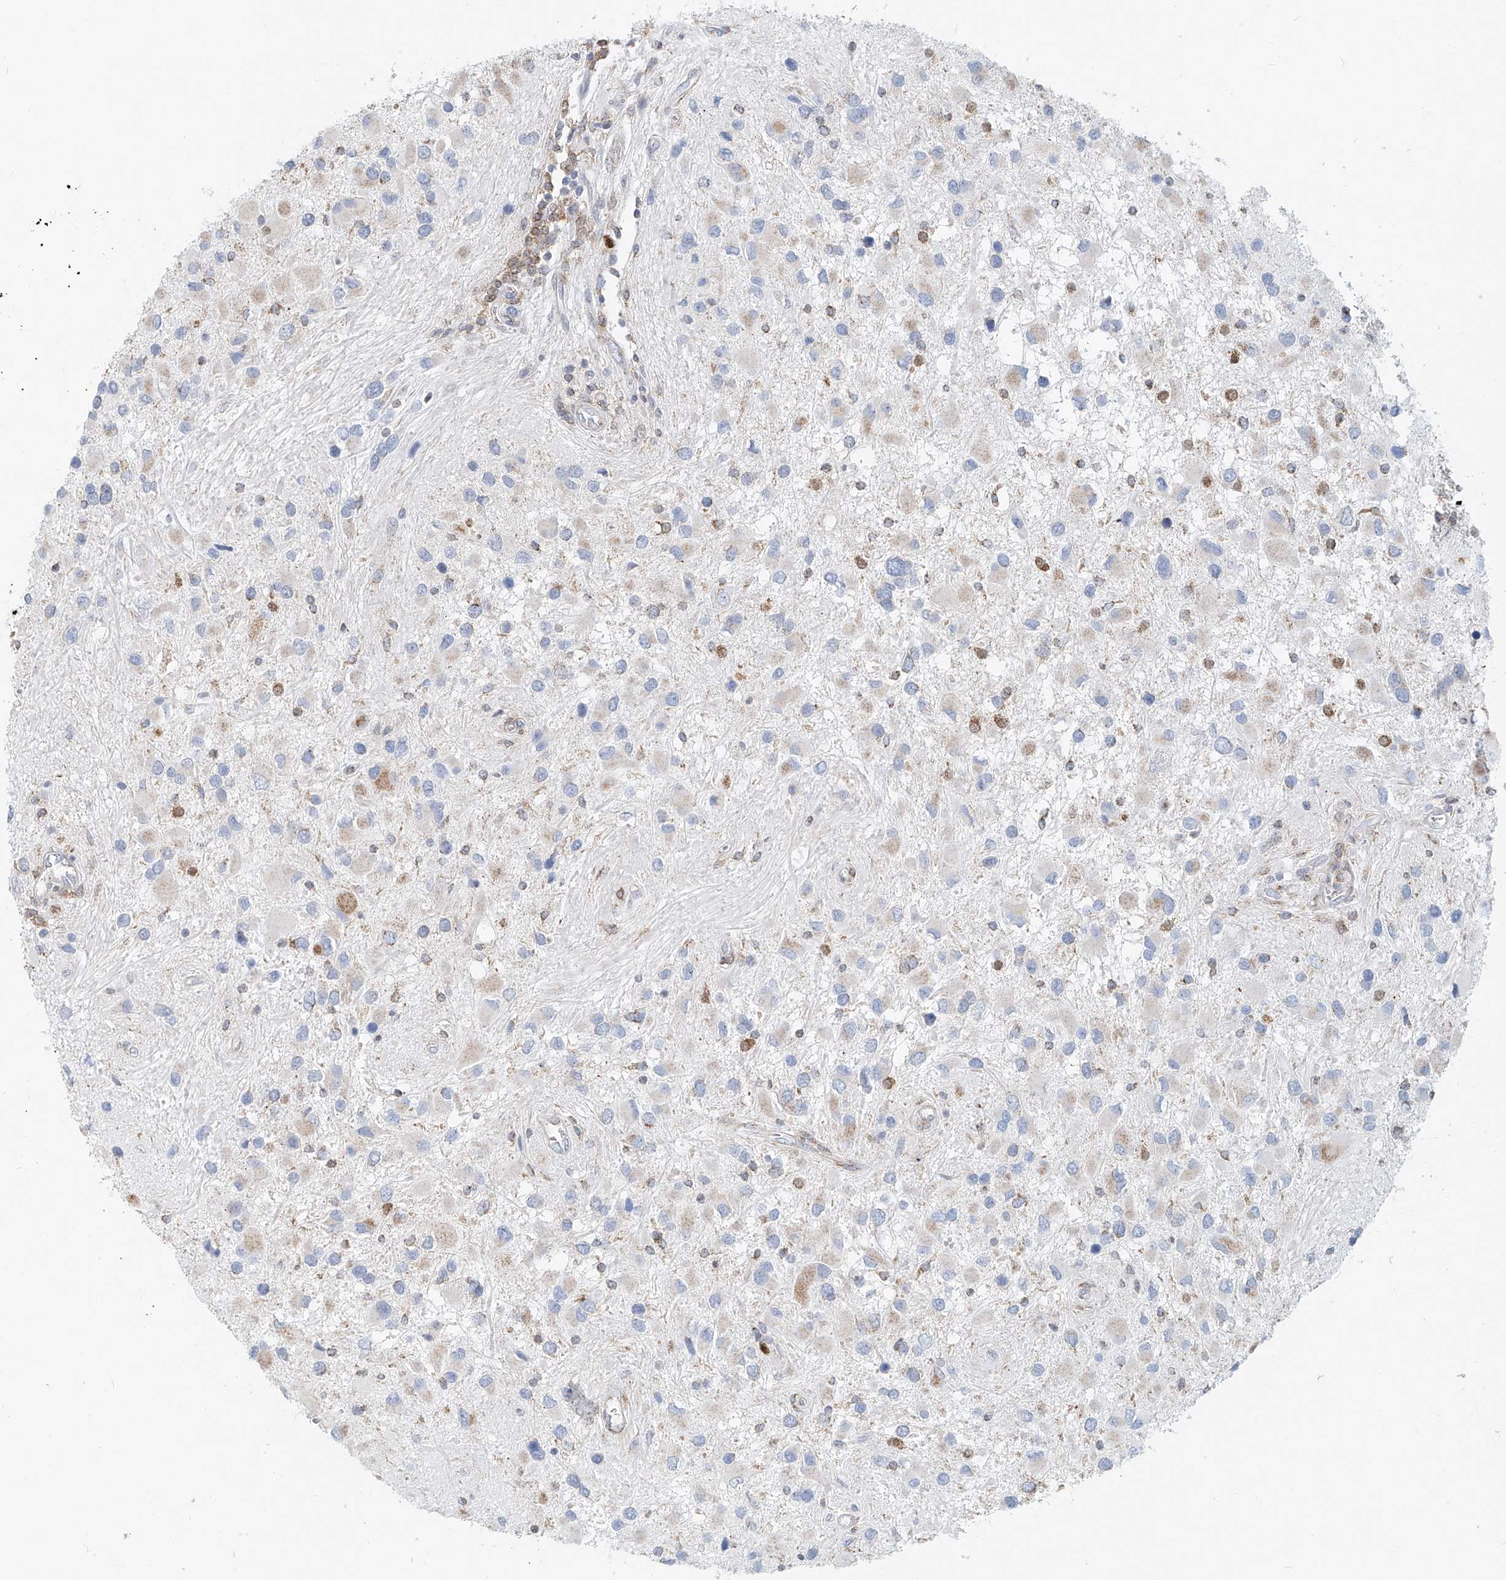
{"staining": {"intensity": "weak", "quantity": "<25%", "location": "cytoplasmic/membranous"}, "tissue": "glioma", "cell_type": "Tumor cells", "image_type": "cancer", "snomed": [{"axis": "morphology", "description": "Glioma, malignant, High grade"}, {"axis": "topography", "description": "Brain"}], "caption": "Glioma was stained to show a protein in brown. There is no significant positivity in tumor cells.", "gene": "PTPRA", "patient": {"sex": "male", "age": 53}}